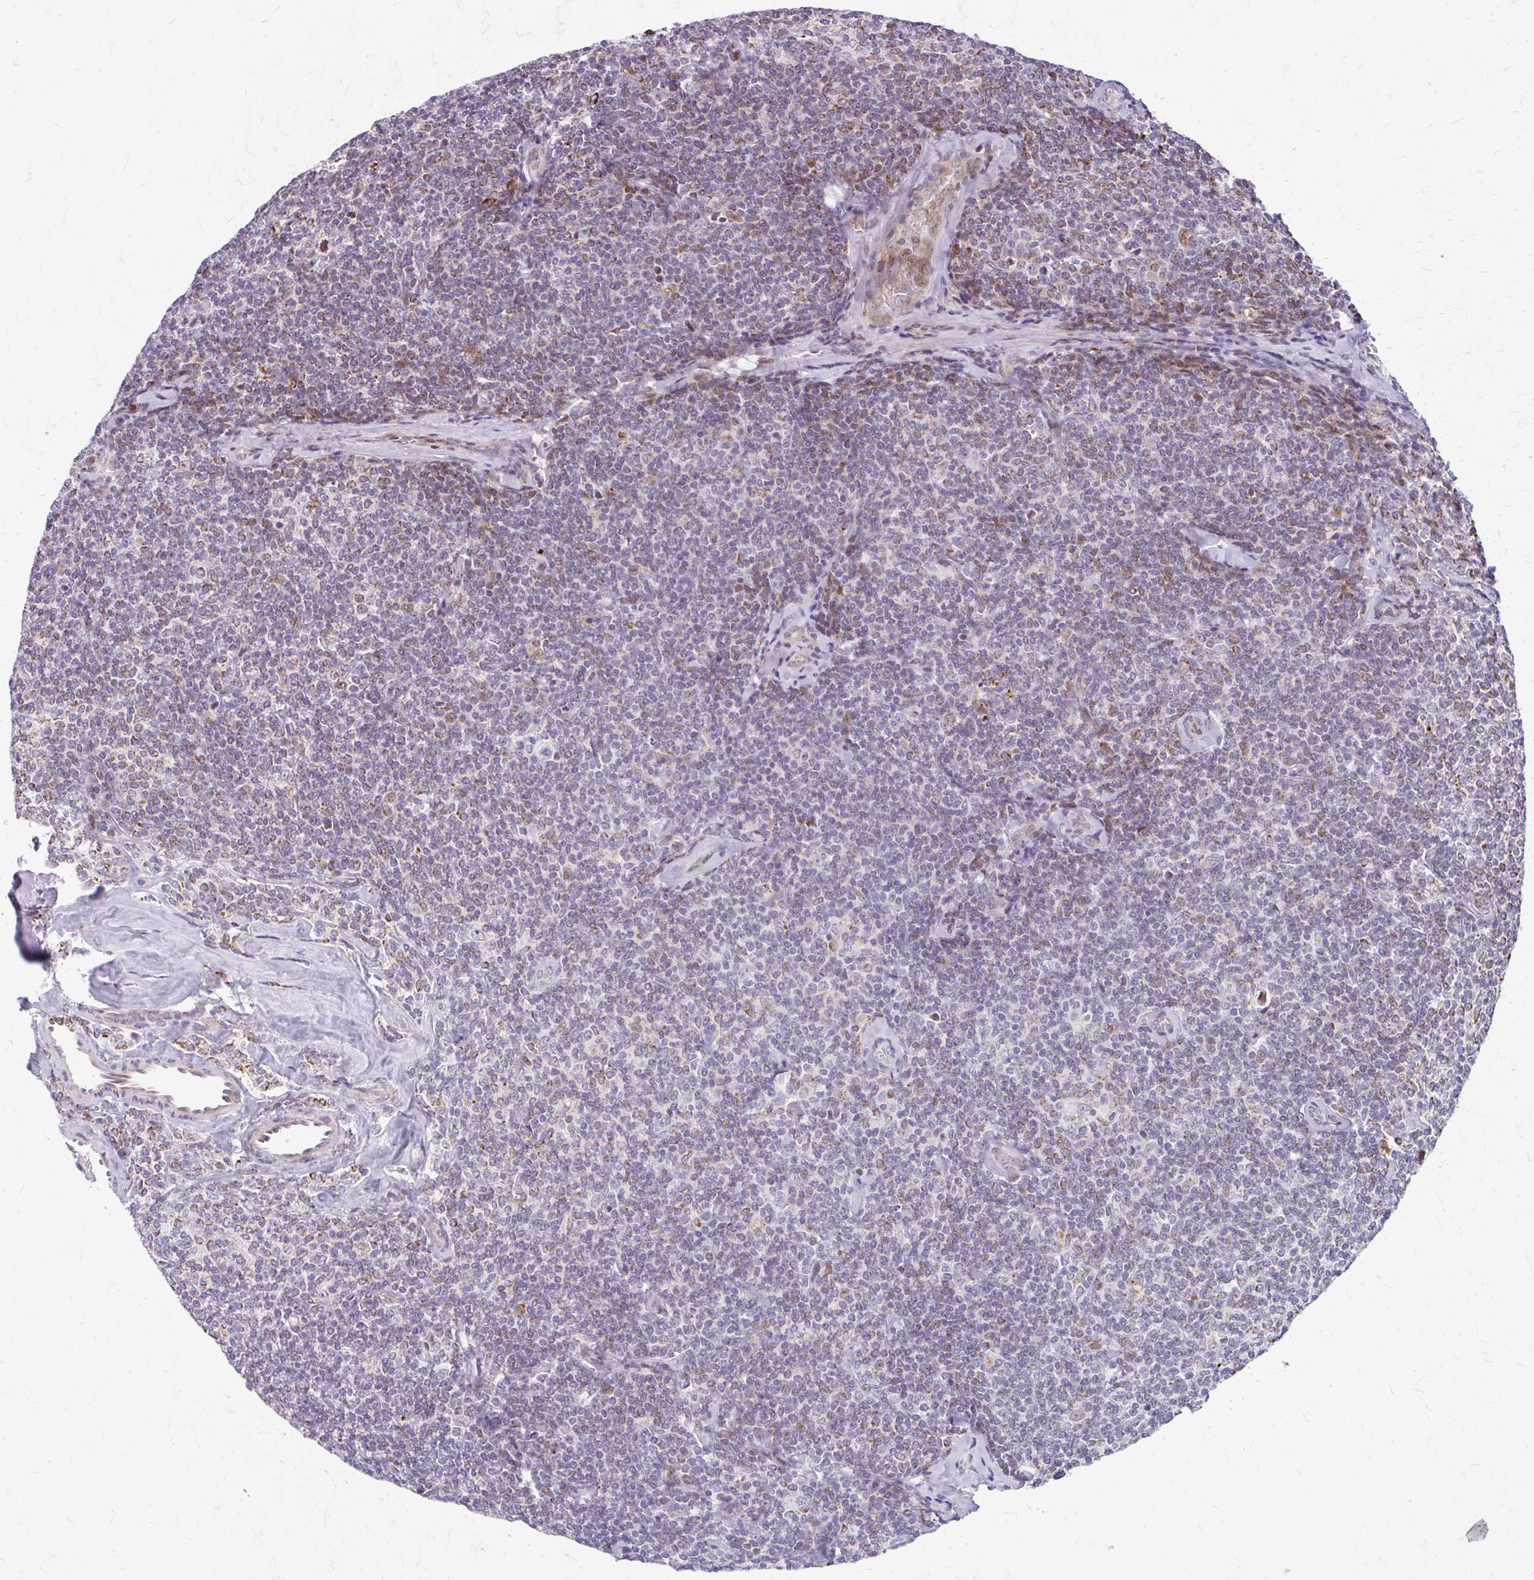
{"staining": {"intensity": "moderate", "quantity": "<25%", "location": "cytoplasmic/membranous"}, "tissue": "lymphoma", "cell_type": "Tumor cells", "image_type": "cancer", "snomed": [{"axis": "morphology", "description": "Malignant lymphoma, non-Hodgkin's type, Low grade"}, {"axis": "topography", "description": "Lymph node"}], "caption": "Immunohistochemistry photomicrograph of neoplastic tissue: lymphoma stained using immunohistochemistry displays low levels of moderate protein expression localized specifically in the cytoplasmic/membranous of tumor cells, appearing as a cytoplasmic/membranous brown color.", "gene": "BEAN1", "patient": {"sex": "female", "age": 56}}